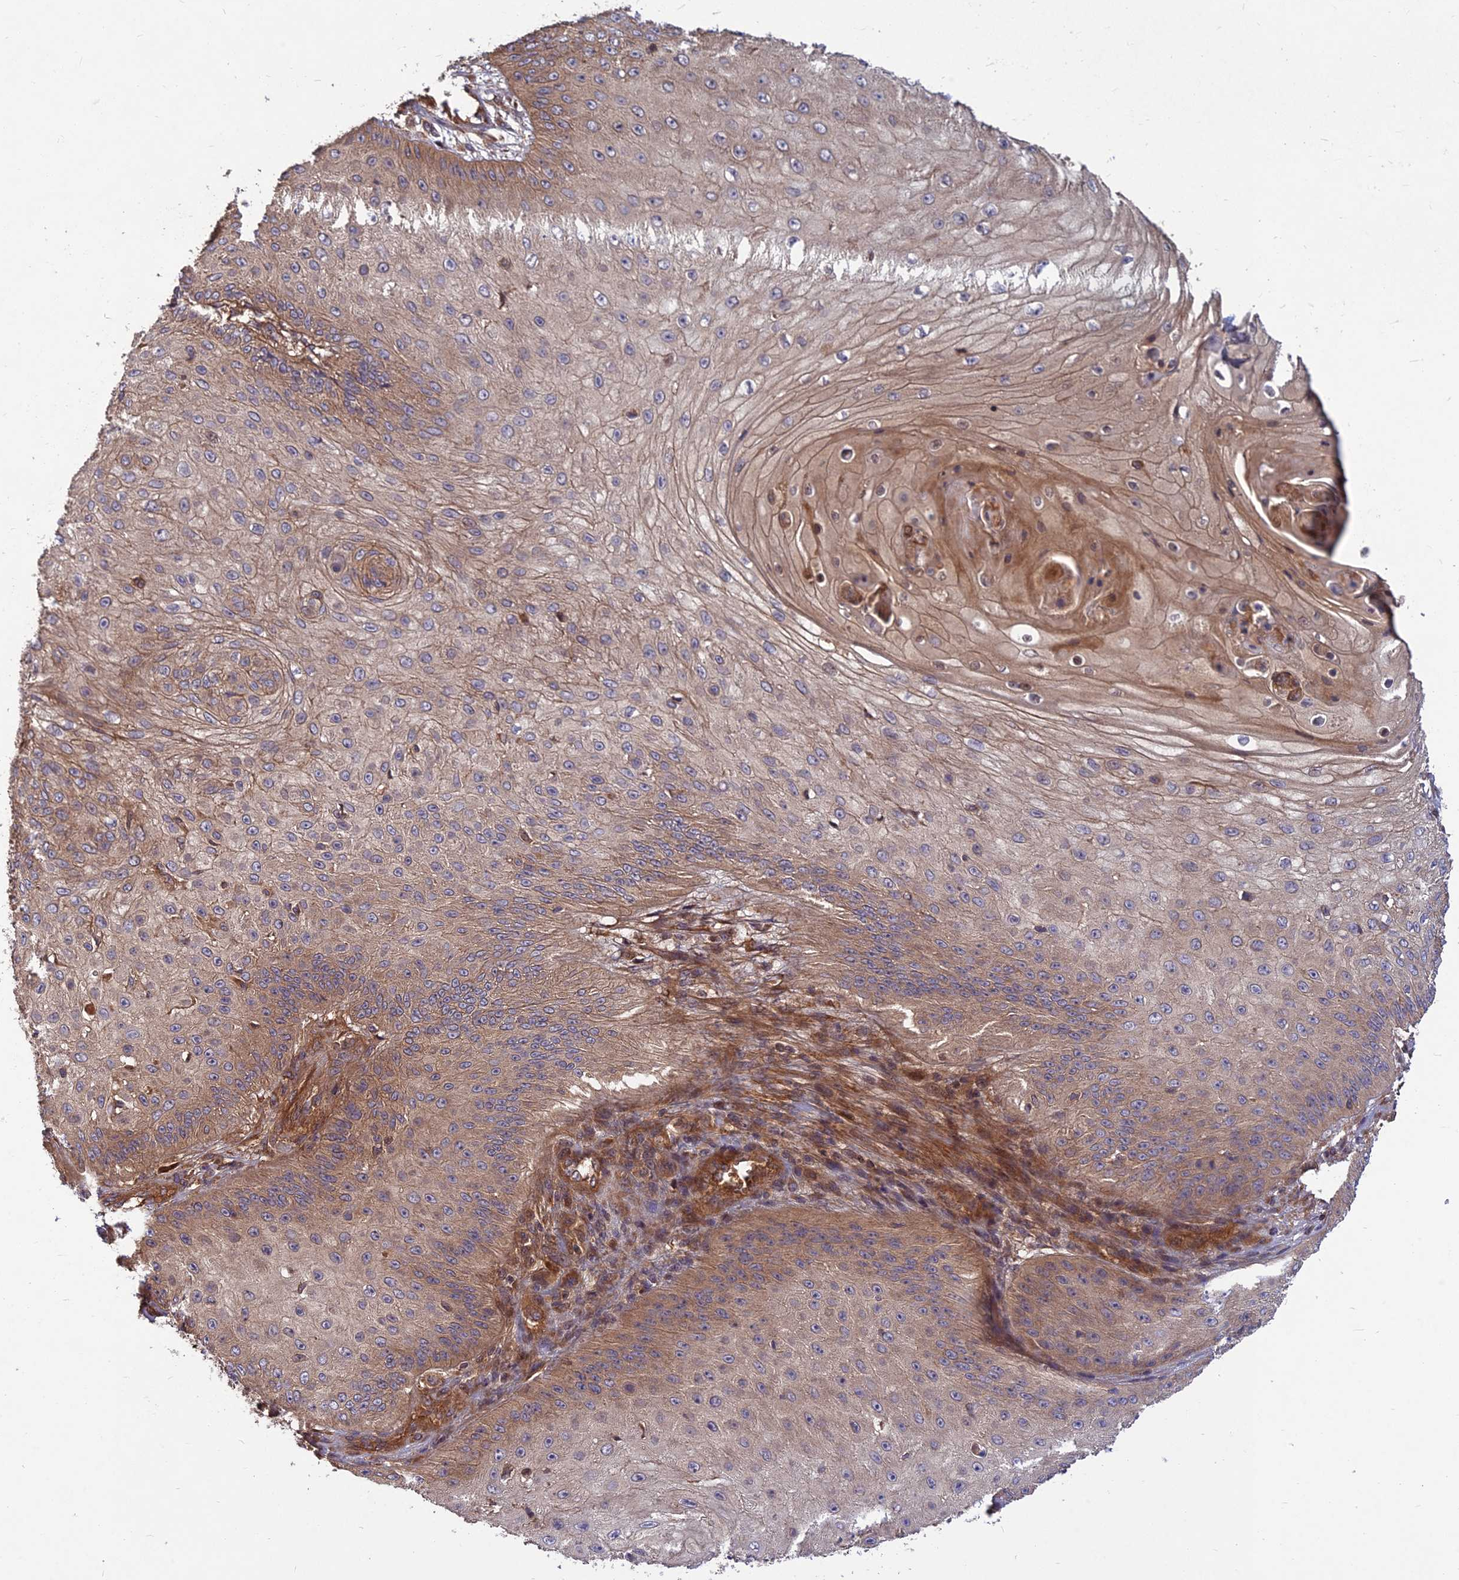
{"staining": {"intensity": "weak", "quantity": "25%-75%", "location": "cytoplasmic/membranous"}, "tissue": "skin cancer", "cell_type": "Tumor cells", "image_type": "cancer", "snomed": [{"axis": "morphology", "description": "Squamous cell carcinoma, NOS"}, {"axis": "topography", "description": "Skin"}], "caption": "IHC micrograph of neoplastic tissue: skin cancer stained using immunohistochemistry (IHC) displays low levels of weak protein expression localized specifically in the cytoplasmic/membranous of tumor cells, appearing as a cytoplasmic/membranous brown color.", "gene": "RELCH", "patient": {"sex": "male", "age": 70}}